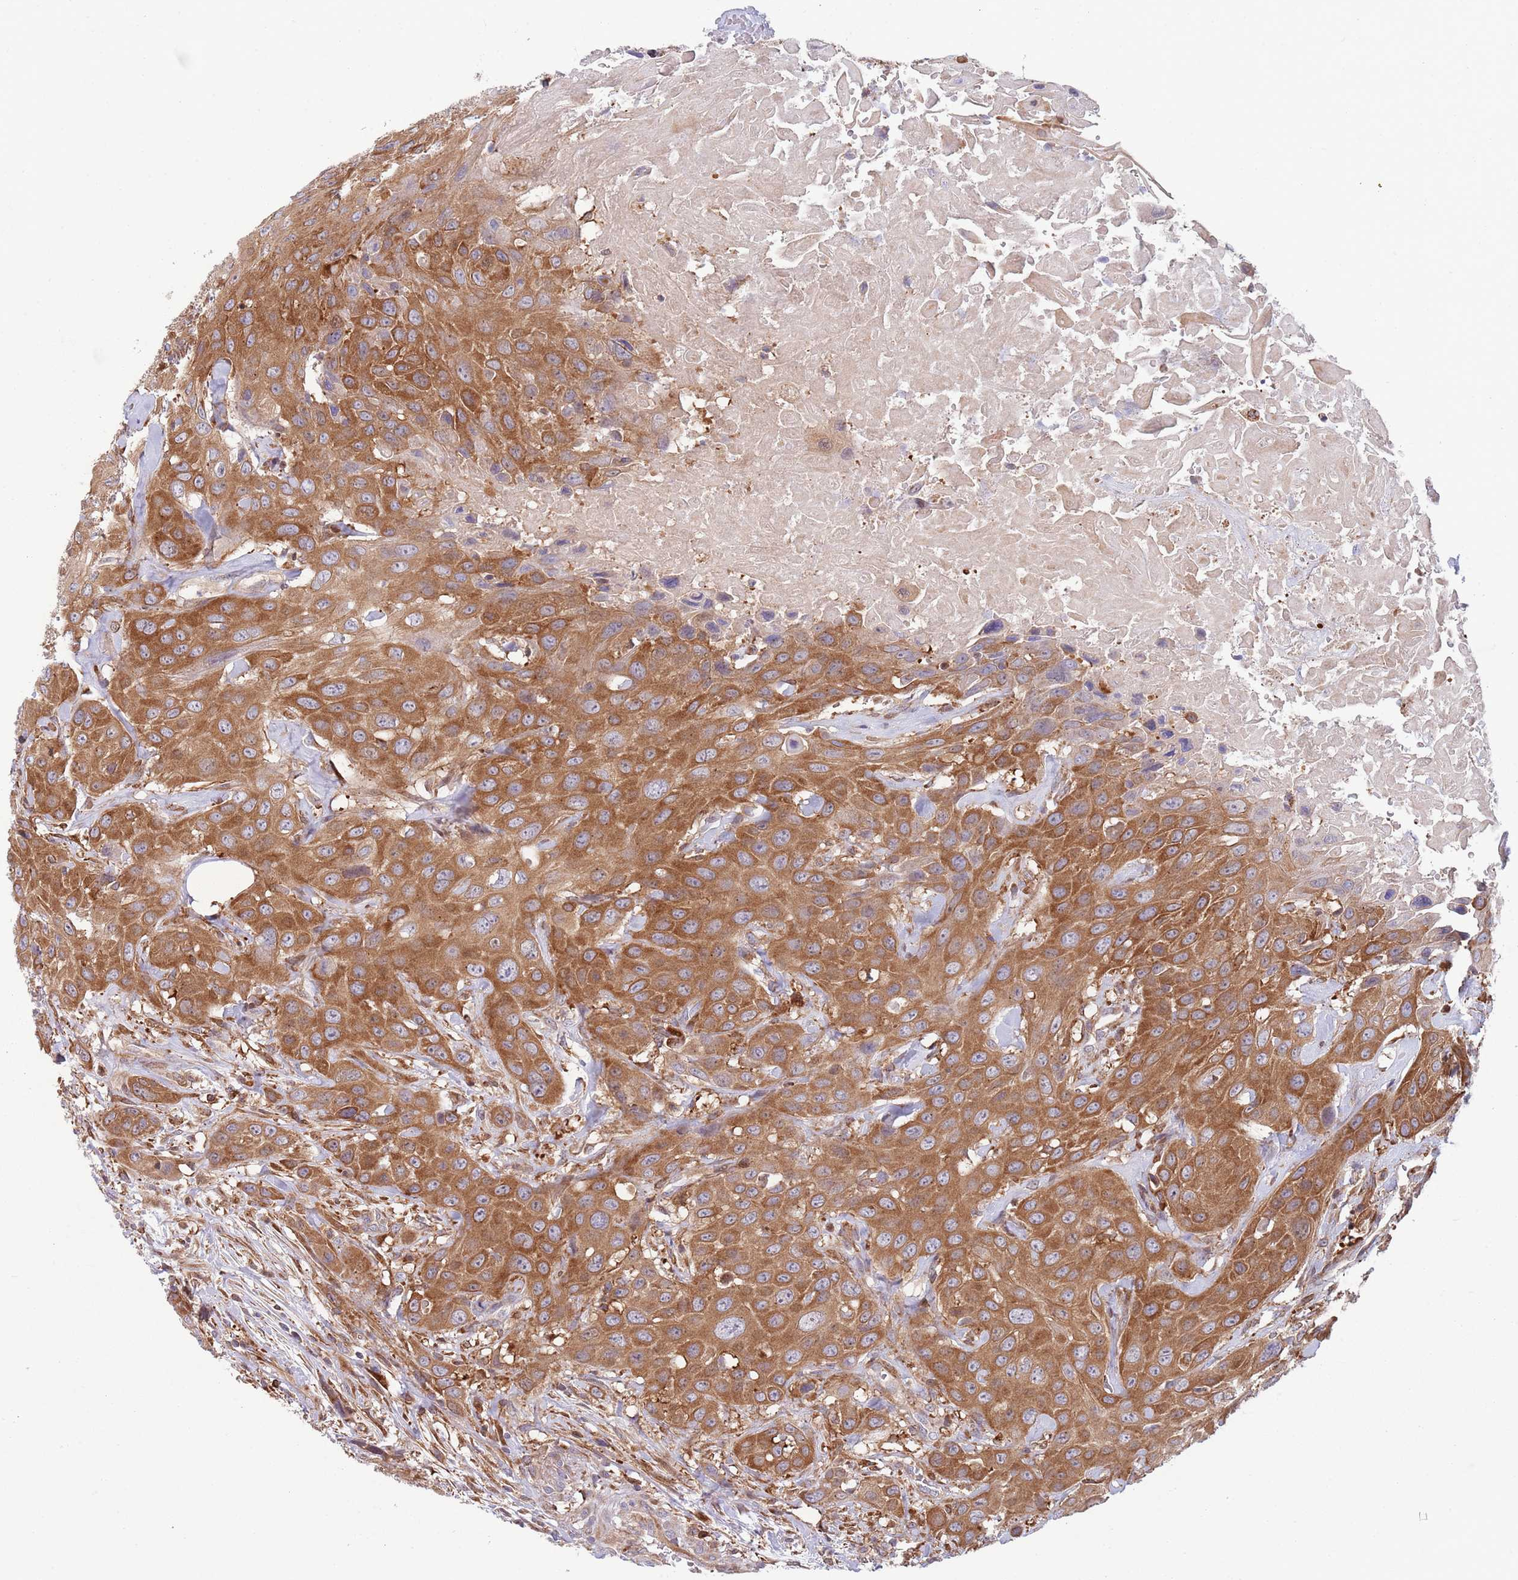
{"staining": {"intensity": "moderate", "quantity": ">75%", "location": "cytoplasmic/membranous"}, "tissue": "head and neck cancer", "cell_type": "Tumor cells", "image_type": "cancer", "snomed": [{"axis": "morphology", "description": "Squamous cell carcinoma, NOS"}, {"axis": "topography", "description": "Head-Neck"}], "caption": "Immunohistochemical staining of human head and neck squamous cell carcinoma reveals moderate cytoplasmic/membranous protein expression in about >75% of tumor cells.", "gene": "ZMYM5", "patient": {"sex": "male", "age": 81}}